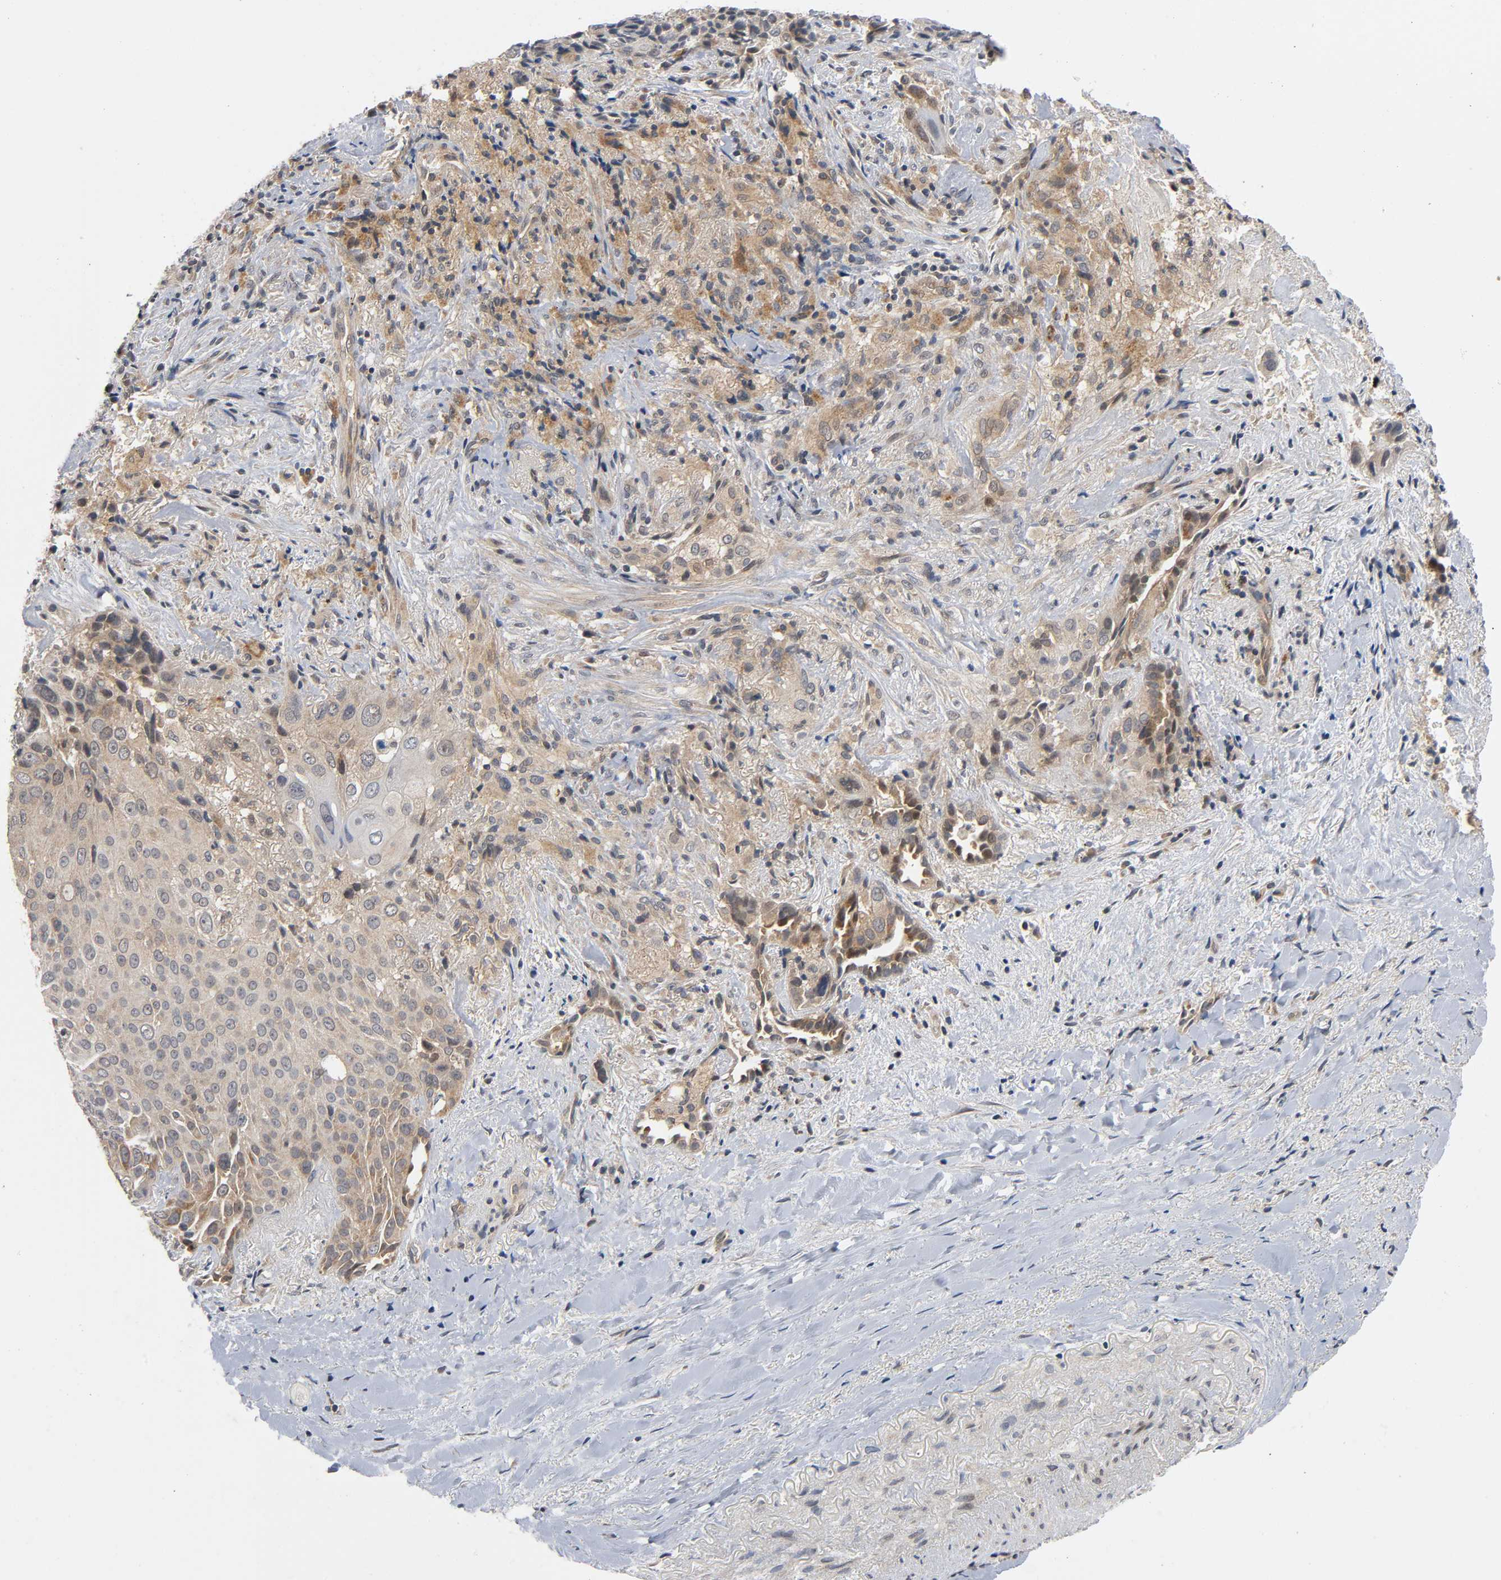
{"staining": {"intensity": "moderate", "quantity": ">75%", "location": "cytoplasmic/membranous"}, "tissue": "lung cancer", "cell_type": "Tumor cells", "image_type": "cancer", "snomed": [{"axis": "morphology", "description": "Squamous cell carcinoma, NOS"}, {"axis": "topography", "description": "Lung"}], "caption": "Tumor cells reveal medium levels of moderate cytoplasmic/membranous expression in about >75% of cells in lung squamous cell carcinoma.", "gene": "MAPK8", "patient": {"sex": "male", "age": 54}}